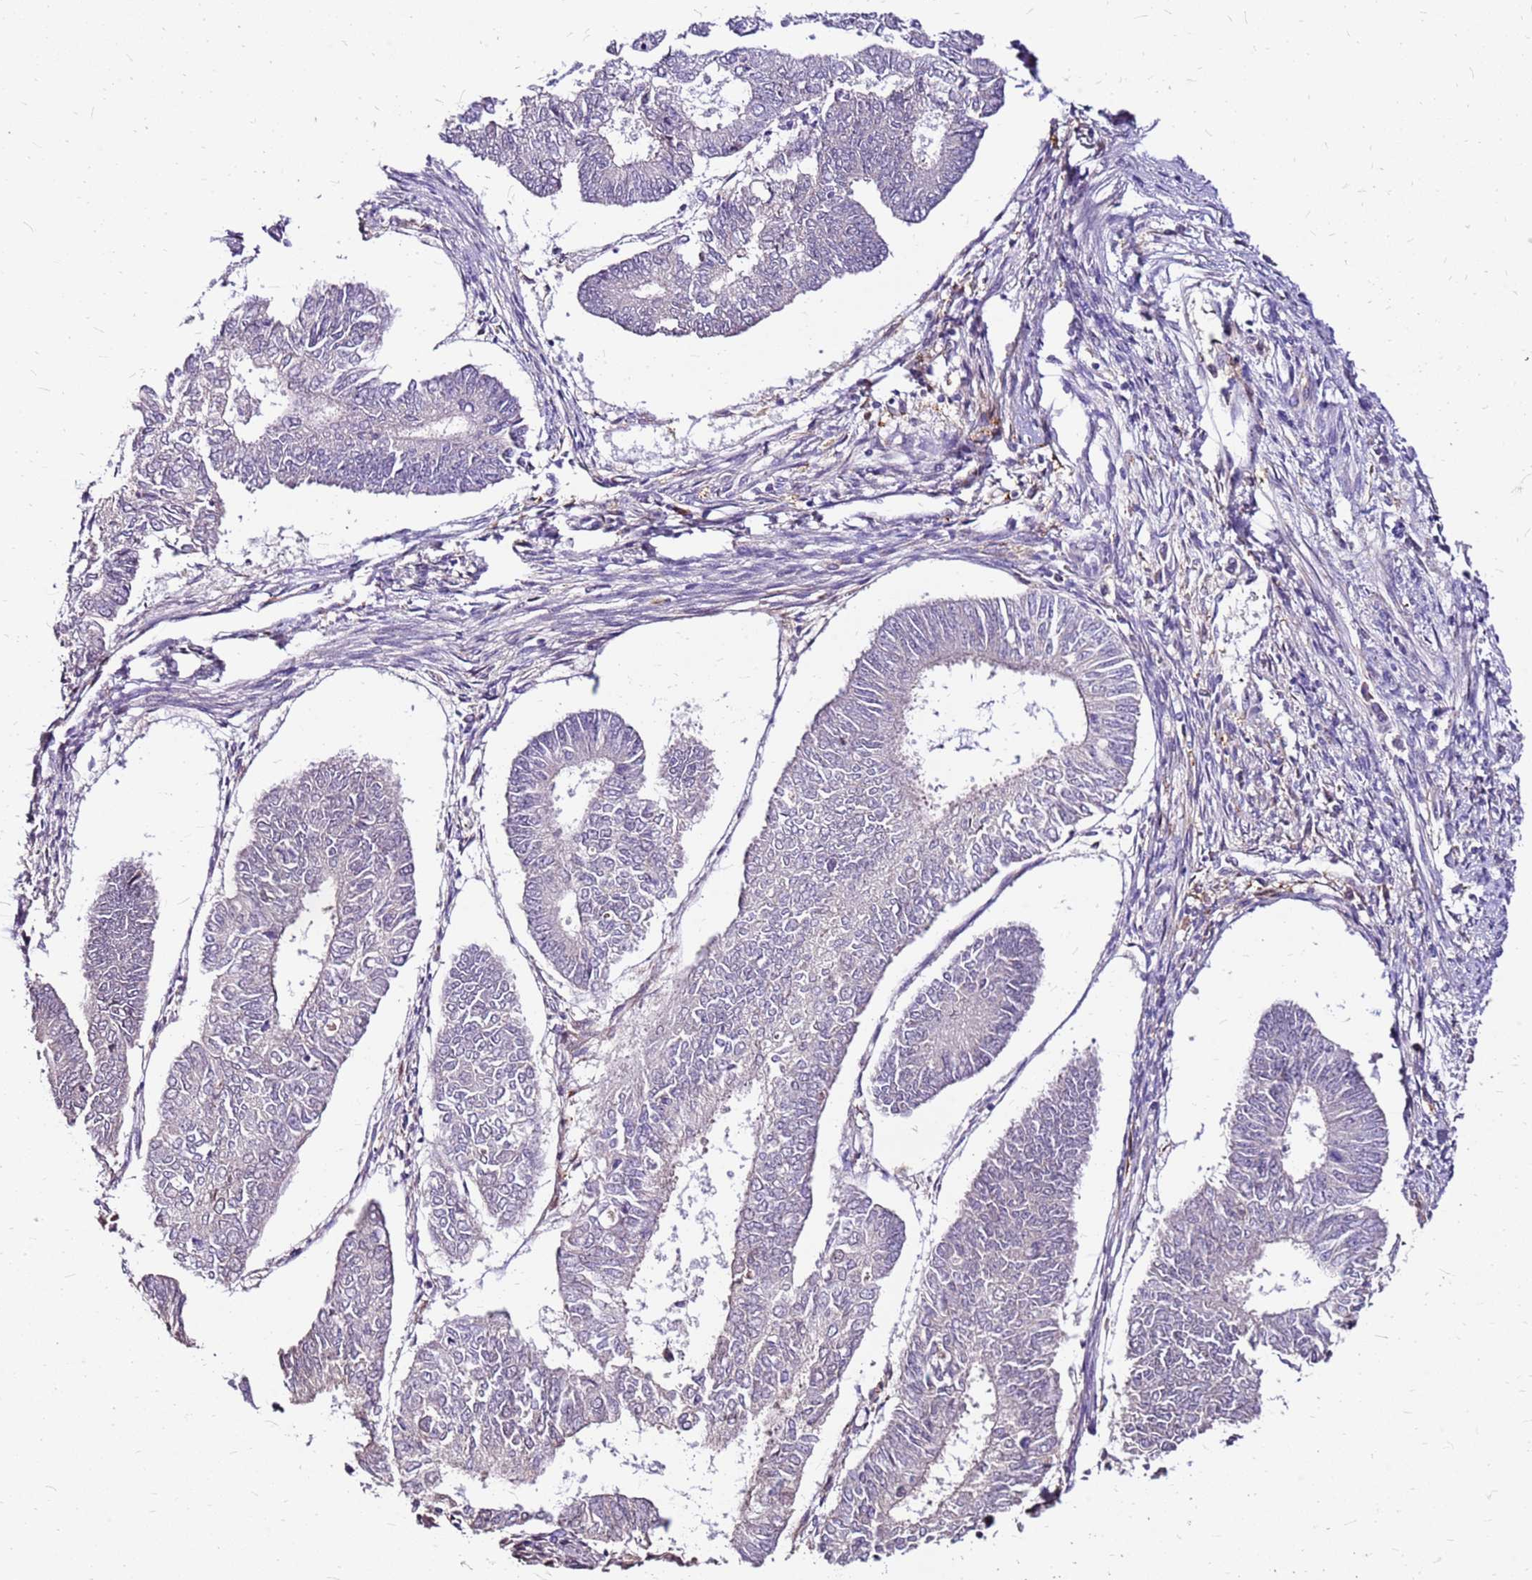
{"staining": {"intensity": "negative", "quantity": "none", "location": "none"}, "tissue": "endometrial cancer", "cell_type": "Tumor cells", "image_type": "cancer", "snomed": [{"axis": "morphology", "description": "Adenocarcinoma, NOS"}, {"axis": "topography", "description": "Endometrium"}], "caption": "Tumor cells show no significant staining in endometrial adenocarcinoma.", "gene": "ALDH1A3", "patient": {"sex": "female", "age": 68}}